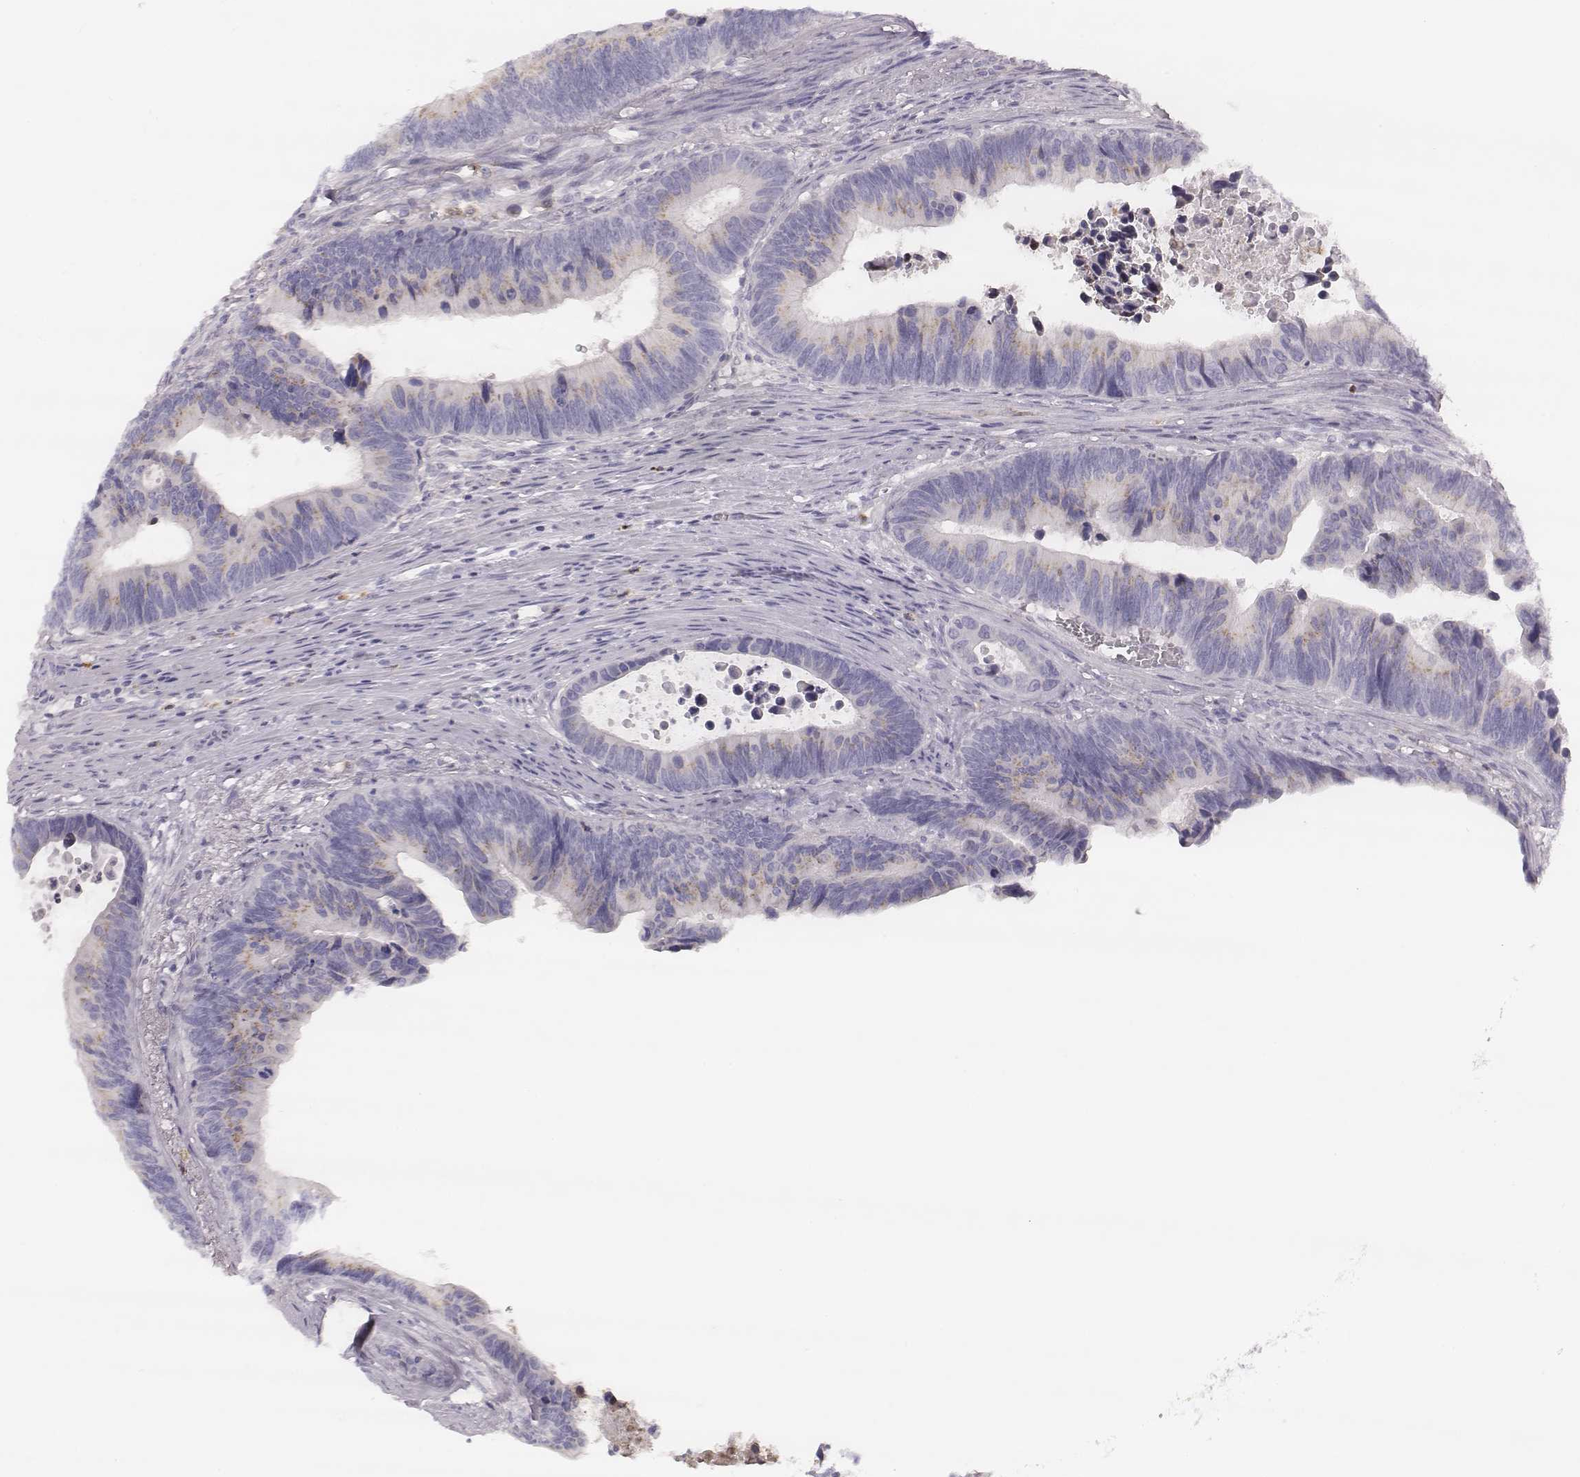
{"staining": {"intensity": "weak", "quantity": ">75%", "location": "cytoplasmic/membranous"}, "tissue": "colorectal cancer", "cell_type": "Tumor cells", "image_type": "cancer", "snomed": [{"axis": "morphology", "description": "Adenocarcinoma, NOS"}, {"axis": "topography", "description": "Colon"}], "caption": "Approximately >75% of tumor cells in human colorectal cancer (adenocarcinoma) demonstrate weak cytoplasmic/membranous protein positivity as visualized by brown immunohistochemical staining.", "gene": "KCNJ12", "patient": {"sex": "female", "age": 87}}